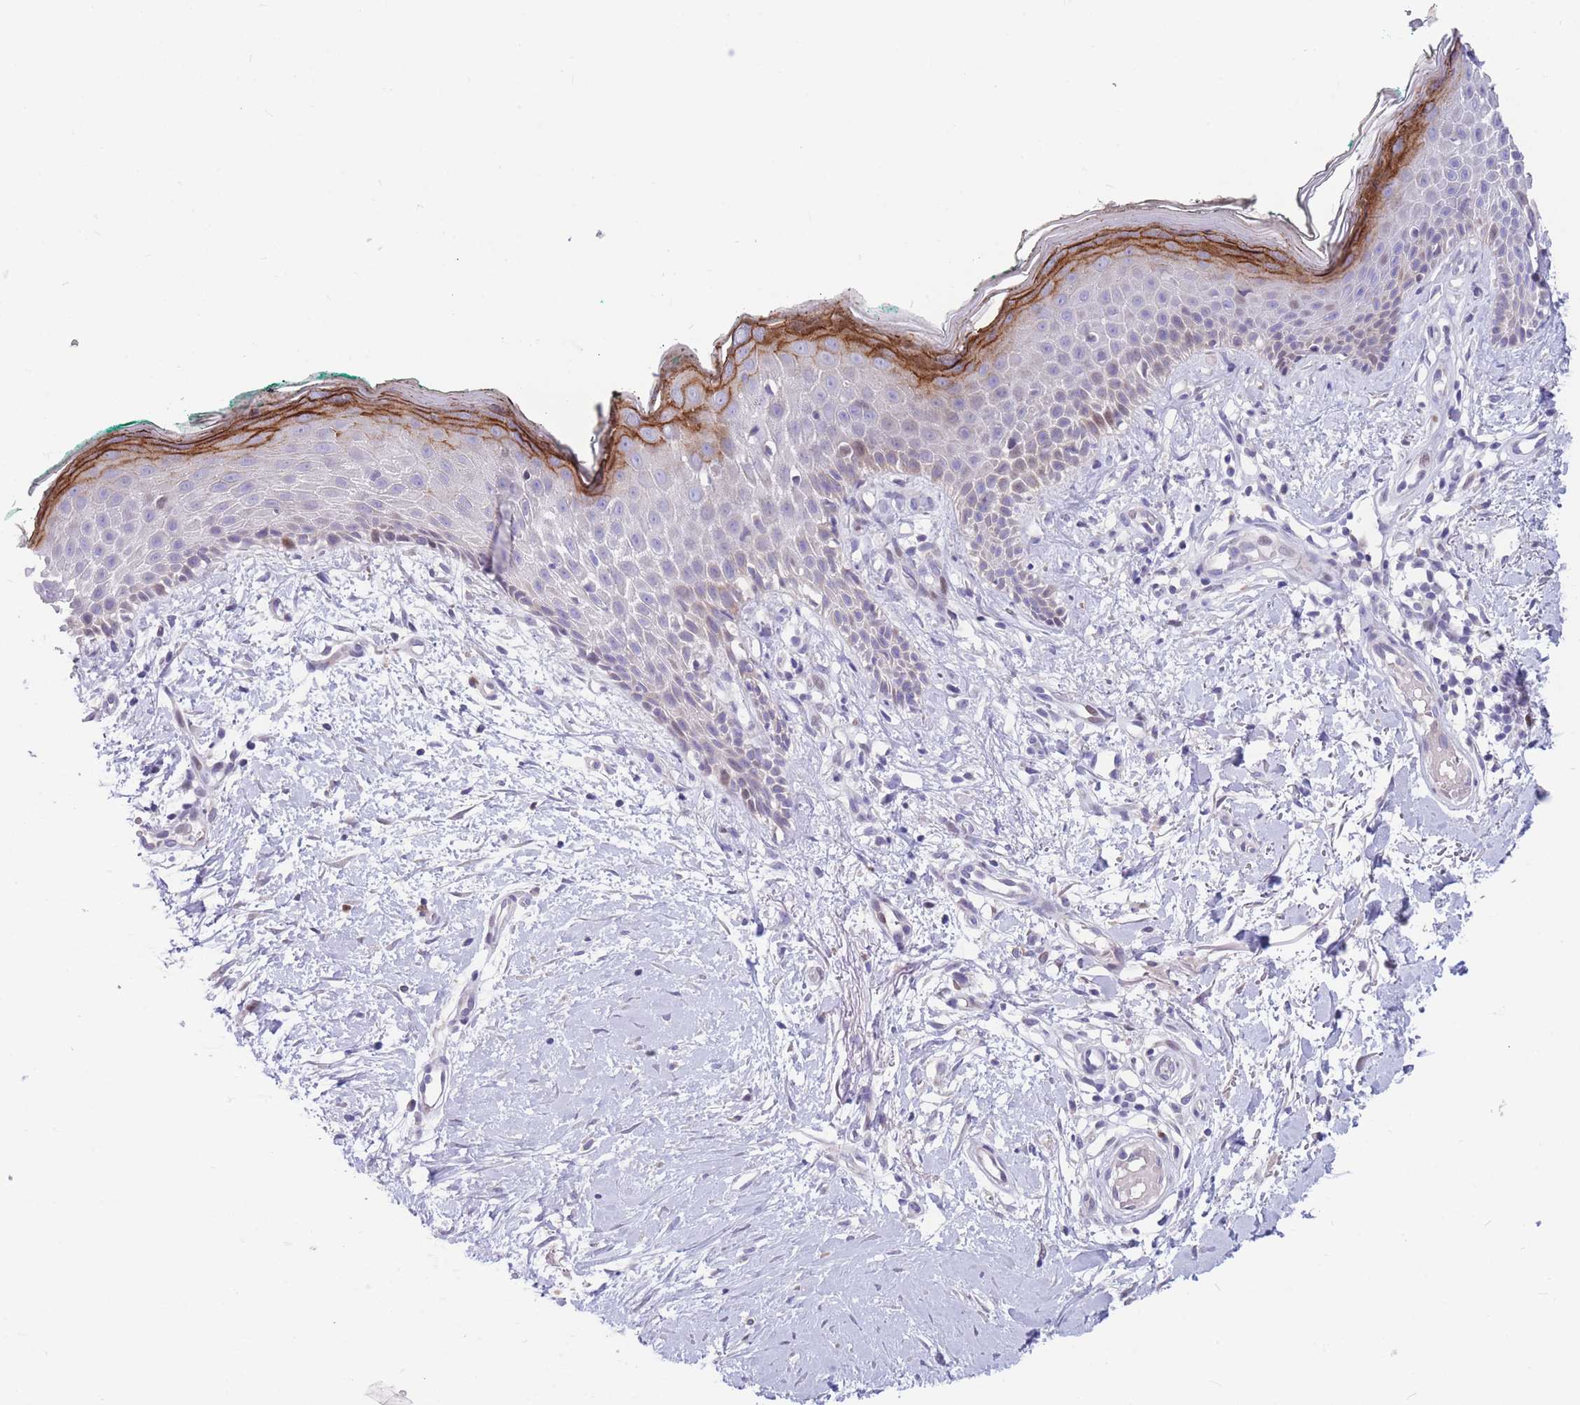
{"staining": {"intensity": "negative", "quantity": "none", "location": "none"}, "tissue": "skin", "cell_type": "Fibroblasts", "image_type": "normal", "snomed": [{"axis": "morphology", "description": "Normal tissue, NOS"}, {"axis": "morphology", "description": "Malignant melanoma, NOS"}, {"axis": "topography", "description": "Skin"}], "caption": "High power microscopy histopathology image of an IHC micrograph of normal skin, revealing no significant expression in fibroblasts.", "gene": "SHCBP1", "patient": {"sex": "male", "age": 62}}